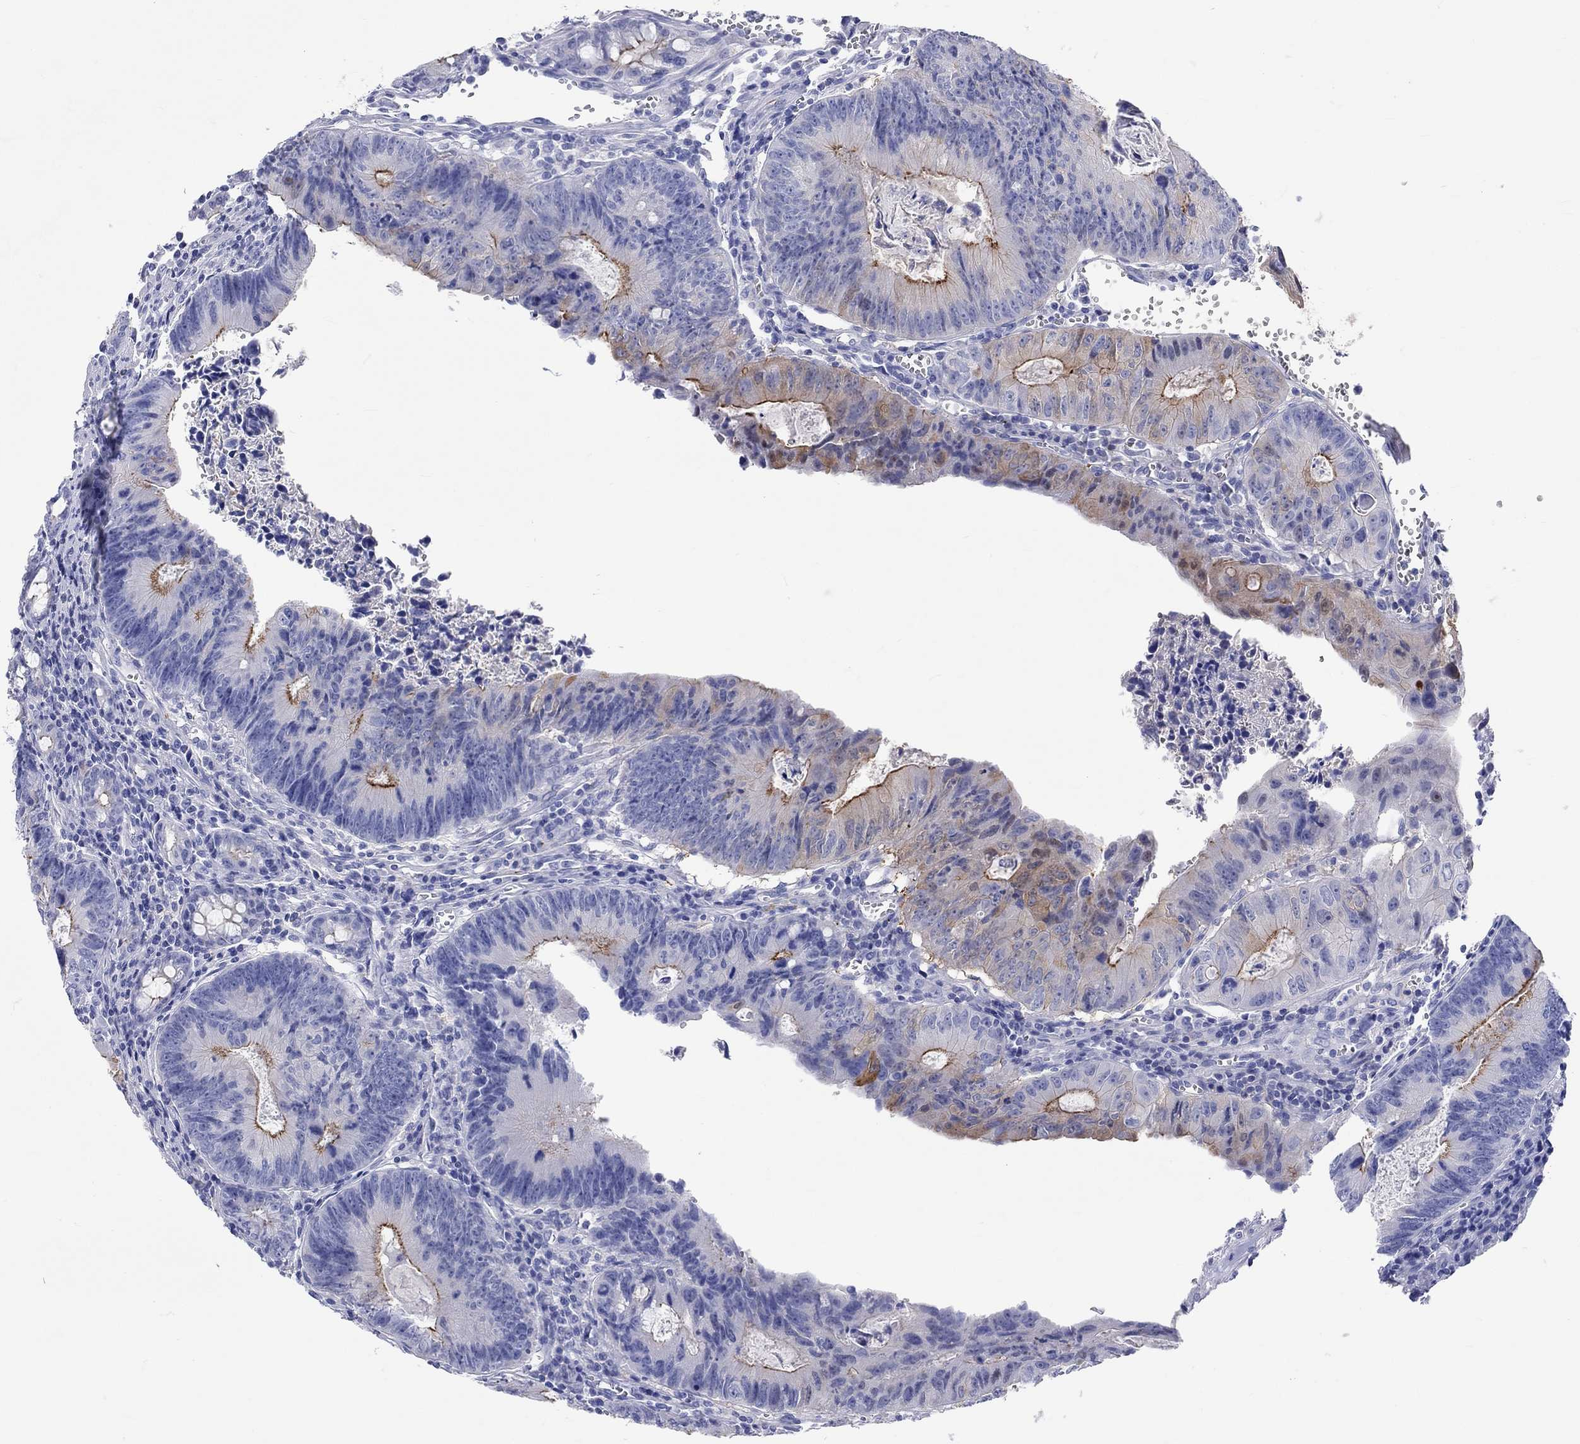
{"staining": {"intensity": "strong", "quantity": "<25%", "location": "cytoplasmic/membranous"}, "tissue": "colorectal cancer", "cell_type": "Tumor cells", "image_type": "cancer", "snomed": [{"axis": "morphology", "description": "Adenocarcinoma, NOS"}, {"axis": "topography", "description": "Colon"}], "caption": "Immunohistochemistry of adenocarcinoma (colorectal) demonstrates medium levels of strong cytoplasmic/membranous staining in about <25% of tumor cells.", "gene": "SPATA9", "patient": {"sex": "female", "age": 87}}